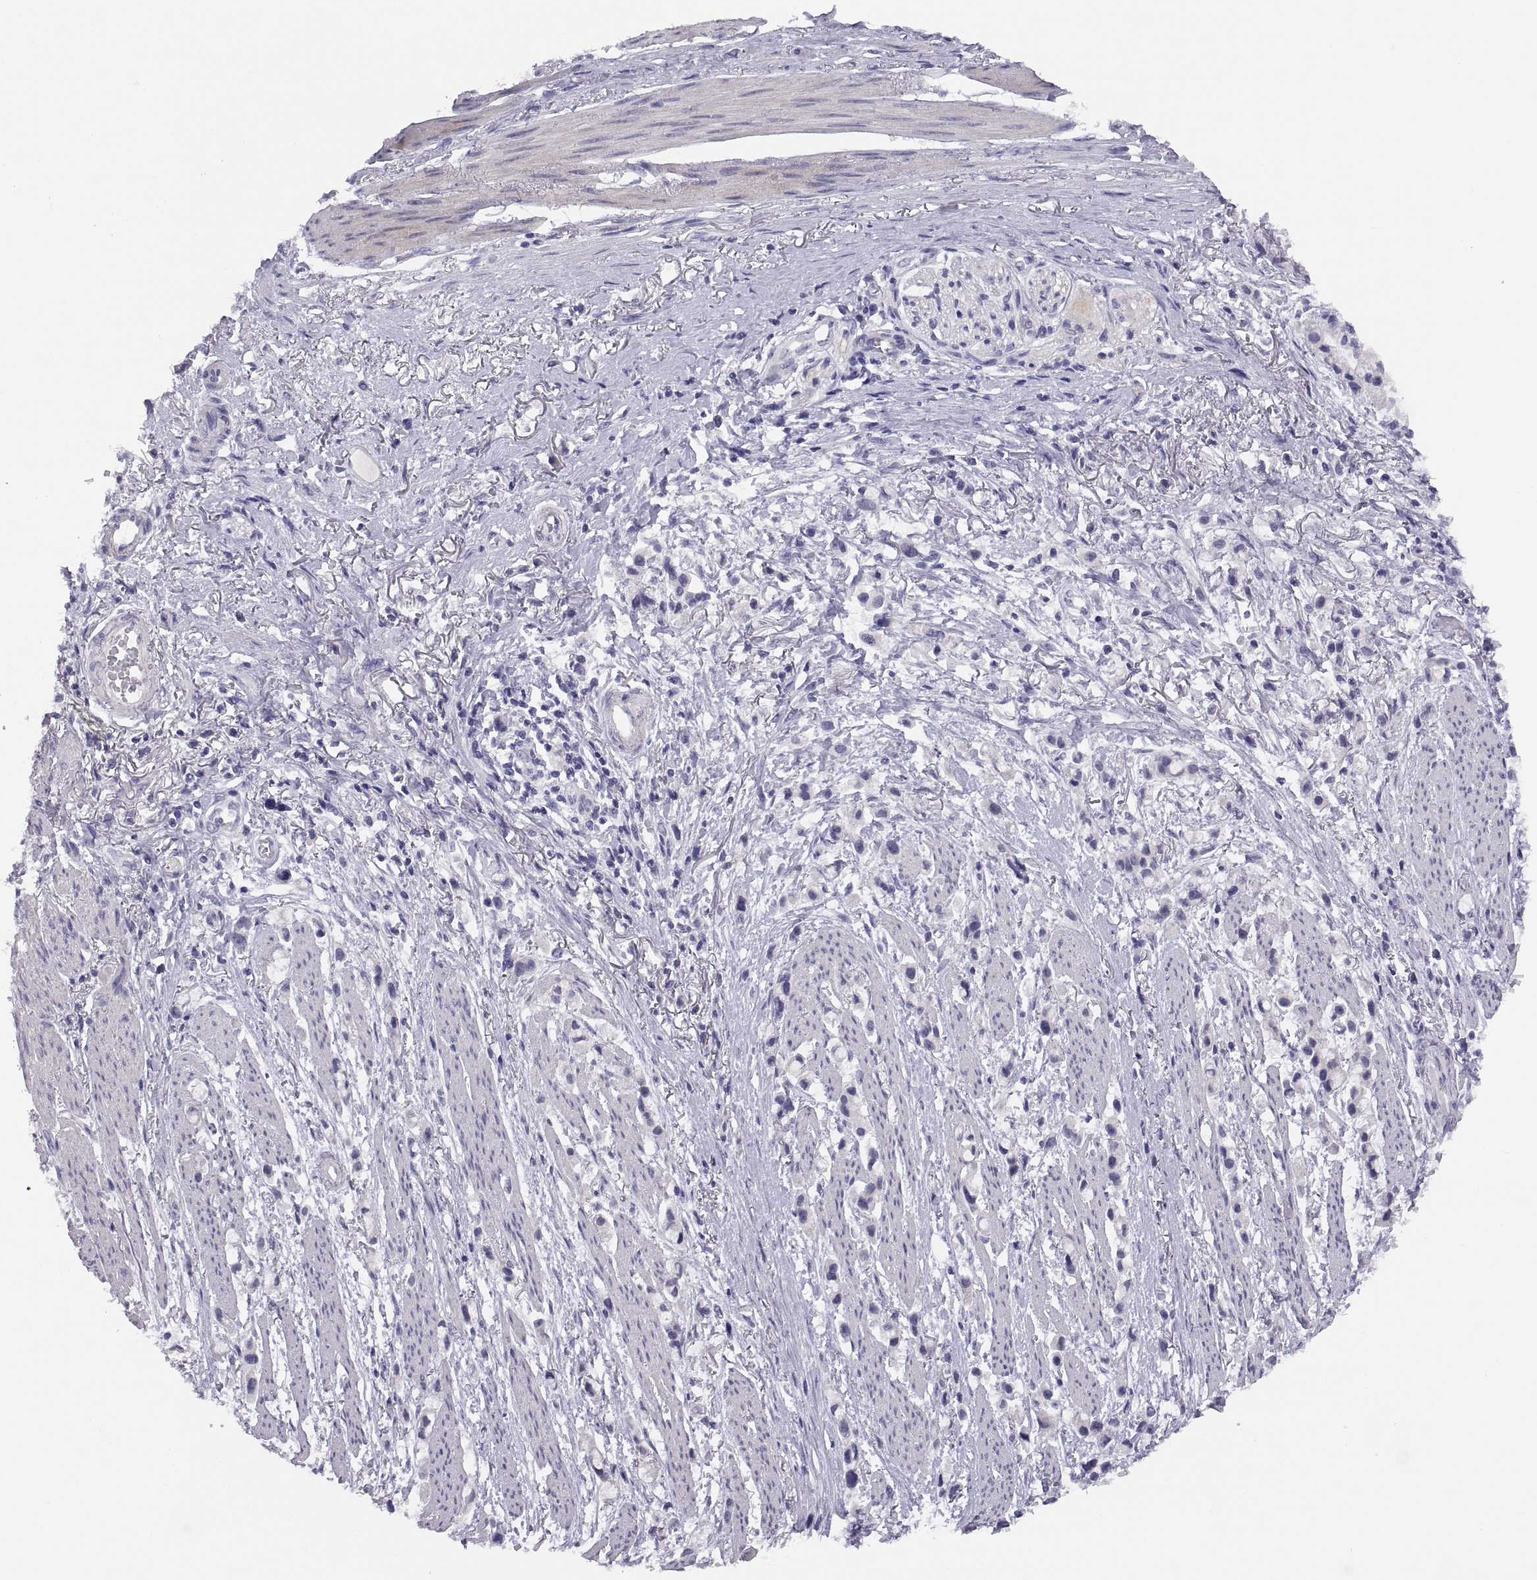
{"staining": {"intensity": "negative", "quantity": "none", "location": "none"}, "tissue": "stomach cancer", "cell_type": "Tumor cells", "image_type": "cancer", "snomed": [{"axis": "morphology", "description": "Adenocarcinoma, NOS"}, {"axis": "topography", "description": "Stomach"}], "caption": "DAB immunohistochemical staining of stomach cancer reveals no significant positivity in tumor cells.", "gene": "STRC", "patient": {"sex": "female", "age": 81}}